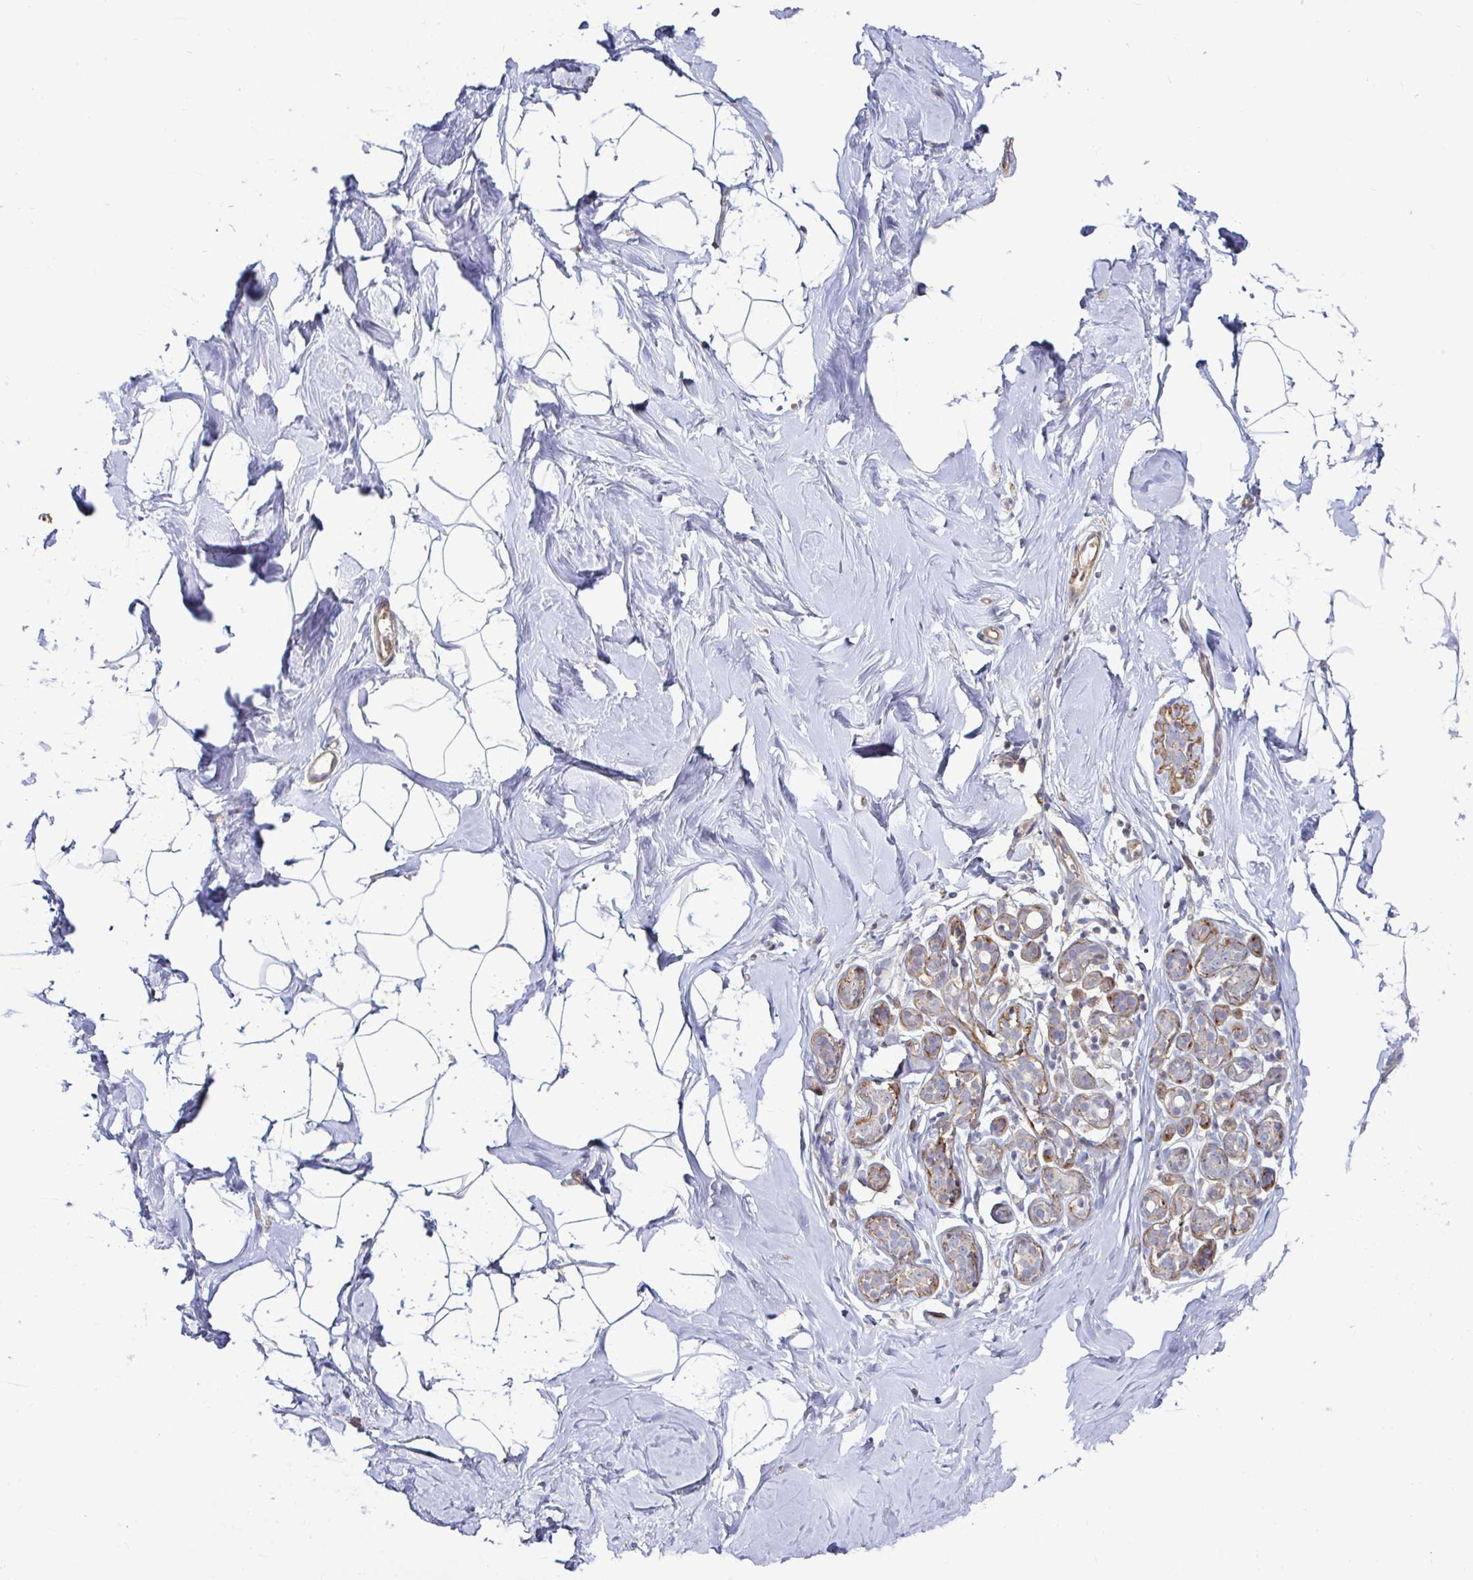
{"staining": {"intensity": "negative", "quantity": "none", "location": "none"}, "tissue": "breast", "cell_type": "Adipocytes", "image_type": "normal", "snomed": [{"axis": "morphology", "description": "Normal tissue, NOS"}, {"axis": "topography", "description": "Breast"}], "caption": "Human breast stained for a protein using immunohistochemistry shows no expression in adipocytes.", "gene": "SPRY1", "patient": {"sex": "female", "age": 32}}